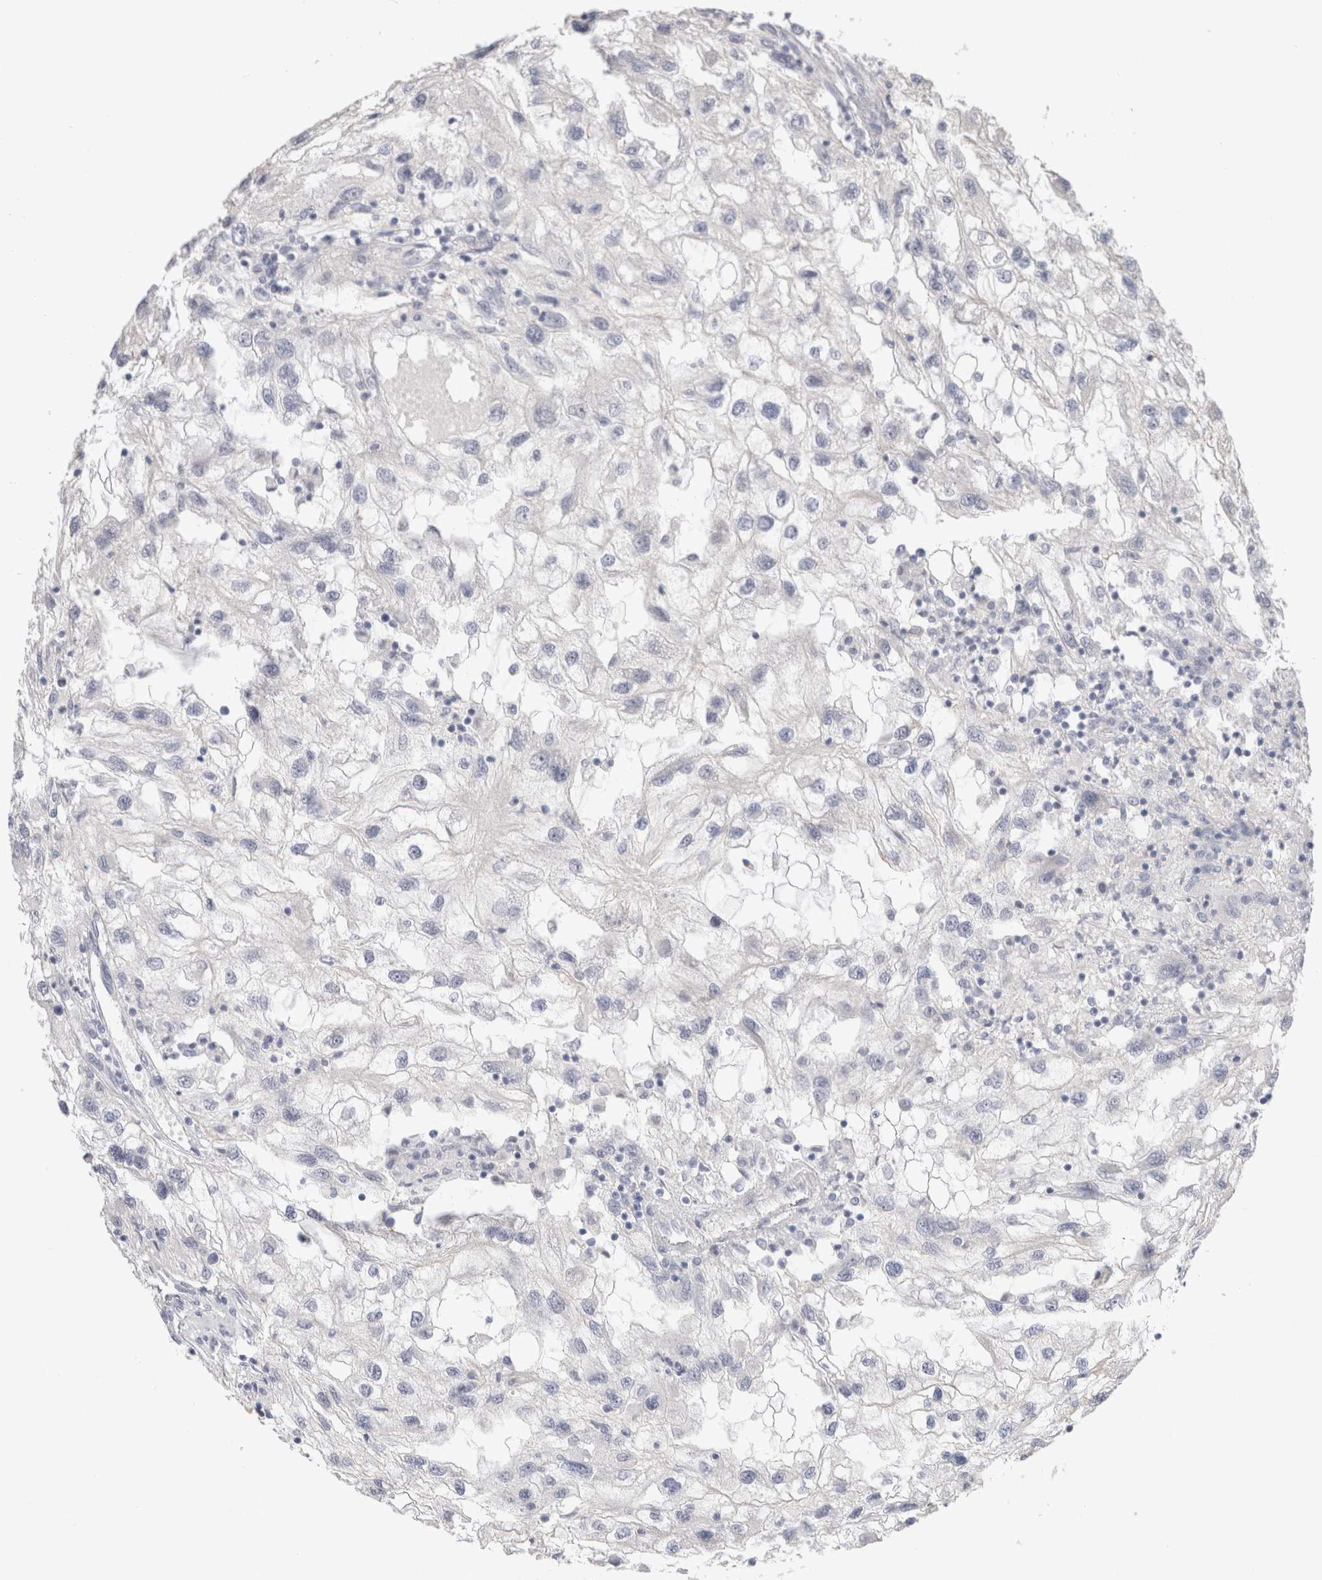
{"staining": {"intensity": "negative", "quantity": "none", "location": "none"}, "tissue": "renal cancer", "cell_type": "Tumor cells", "image_type": "cancer", "snomed": [{"axis": "morphology", "description": "Normal tissue, NOS"}, {"axis": "morphology", "description": "Adenocarcinoma, NOS"}, {"axis": "topography", "description": "Kidney"}], "caption": "Protein analysis of adenocarcinoma (renal) demonstrates no significant staining in tumor cells.", "gene": "AFP", "patient": {"sex": "male", "age": 71}}